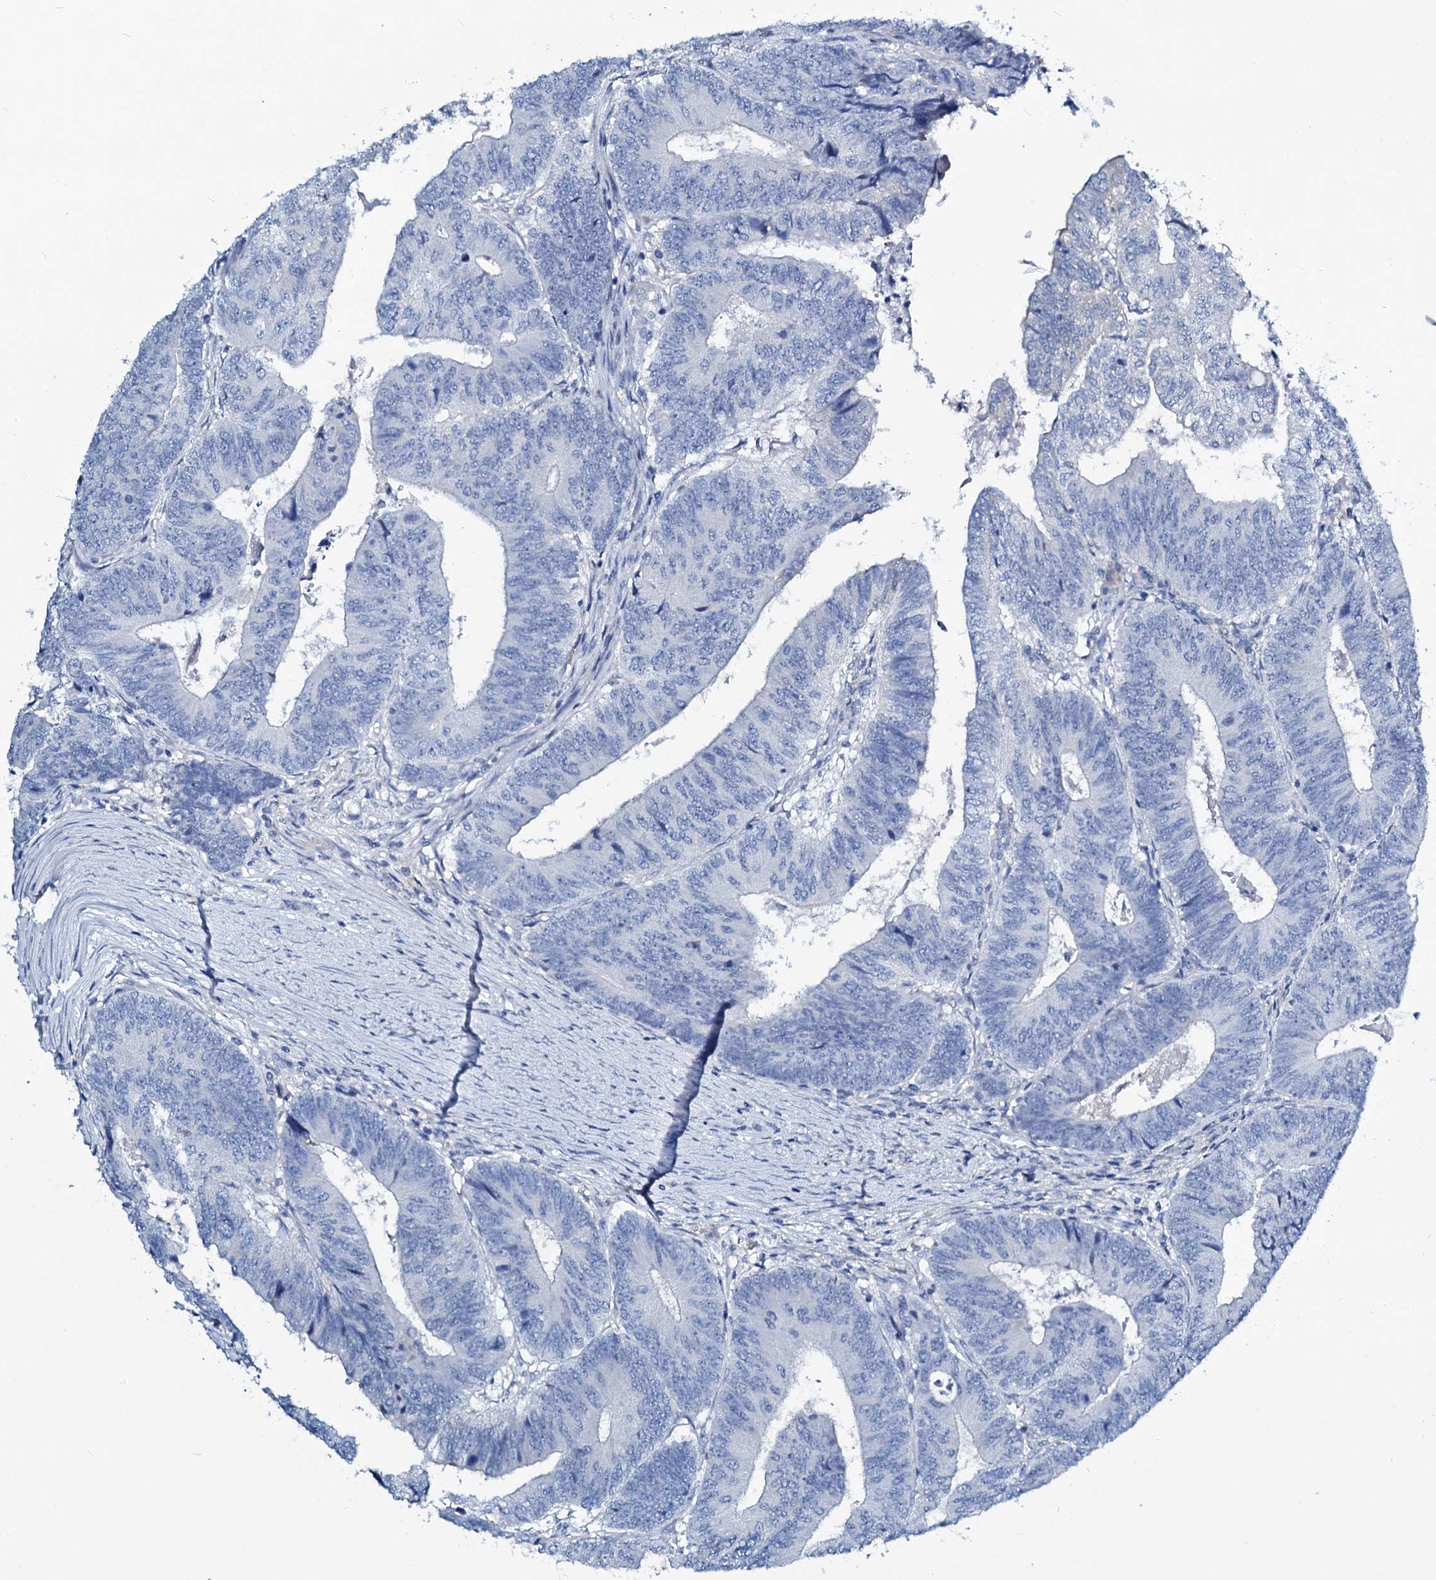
{"staining": {"intensity": "negative", "quantity": "none", "location": "none"}, "tissue": "colorectal cancer", "cell_type": "Tumor cells", "image_type": "cancer", "snomed": [{"axis": "morphology", "description": "Adenocarcinoma, NOS"}, {"axis": "topography", "description": "Colon"}], "caption": "High magnification brightfield microscopy of adenocarcinoma (colorectal) stained with DAB (brown) and counterstained with hematoxylin (blue): tumor cells show no significant positivity.", "gene": "TPGS2", "patient": {"sex": "female", "age": 67}}